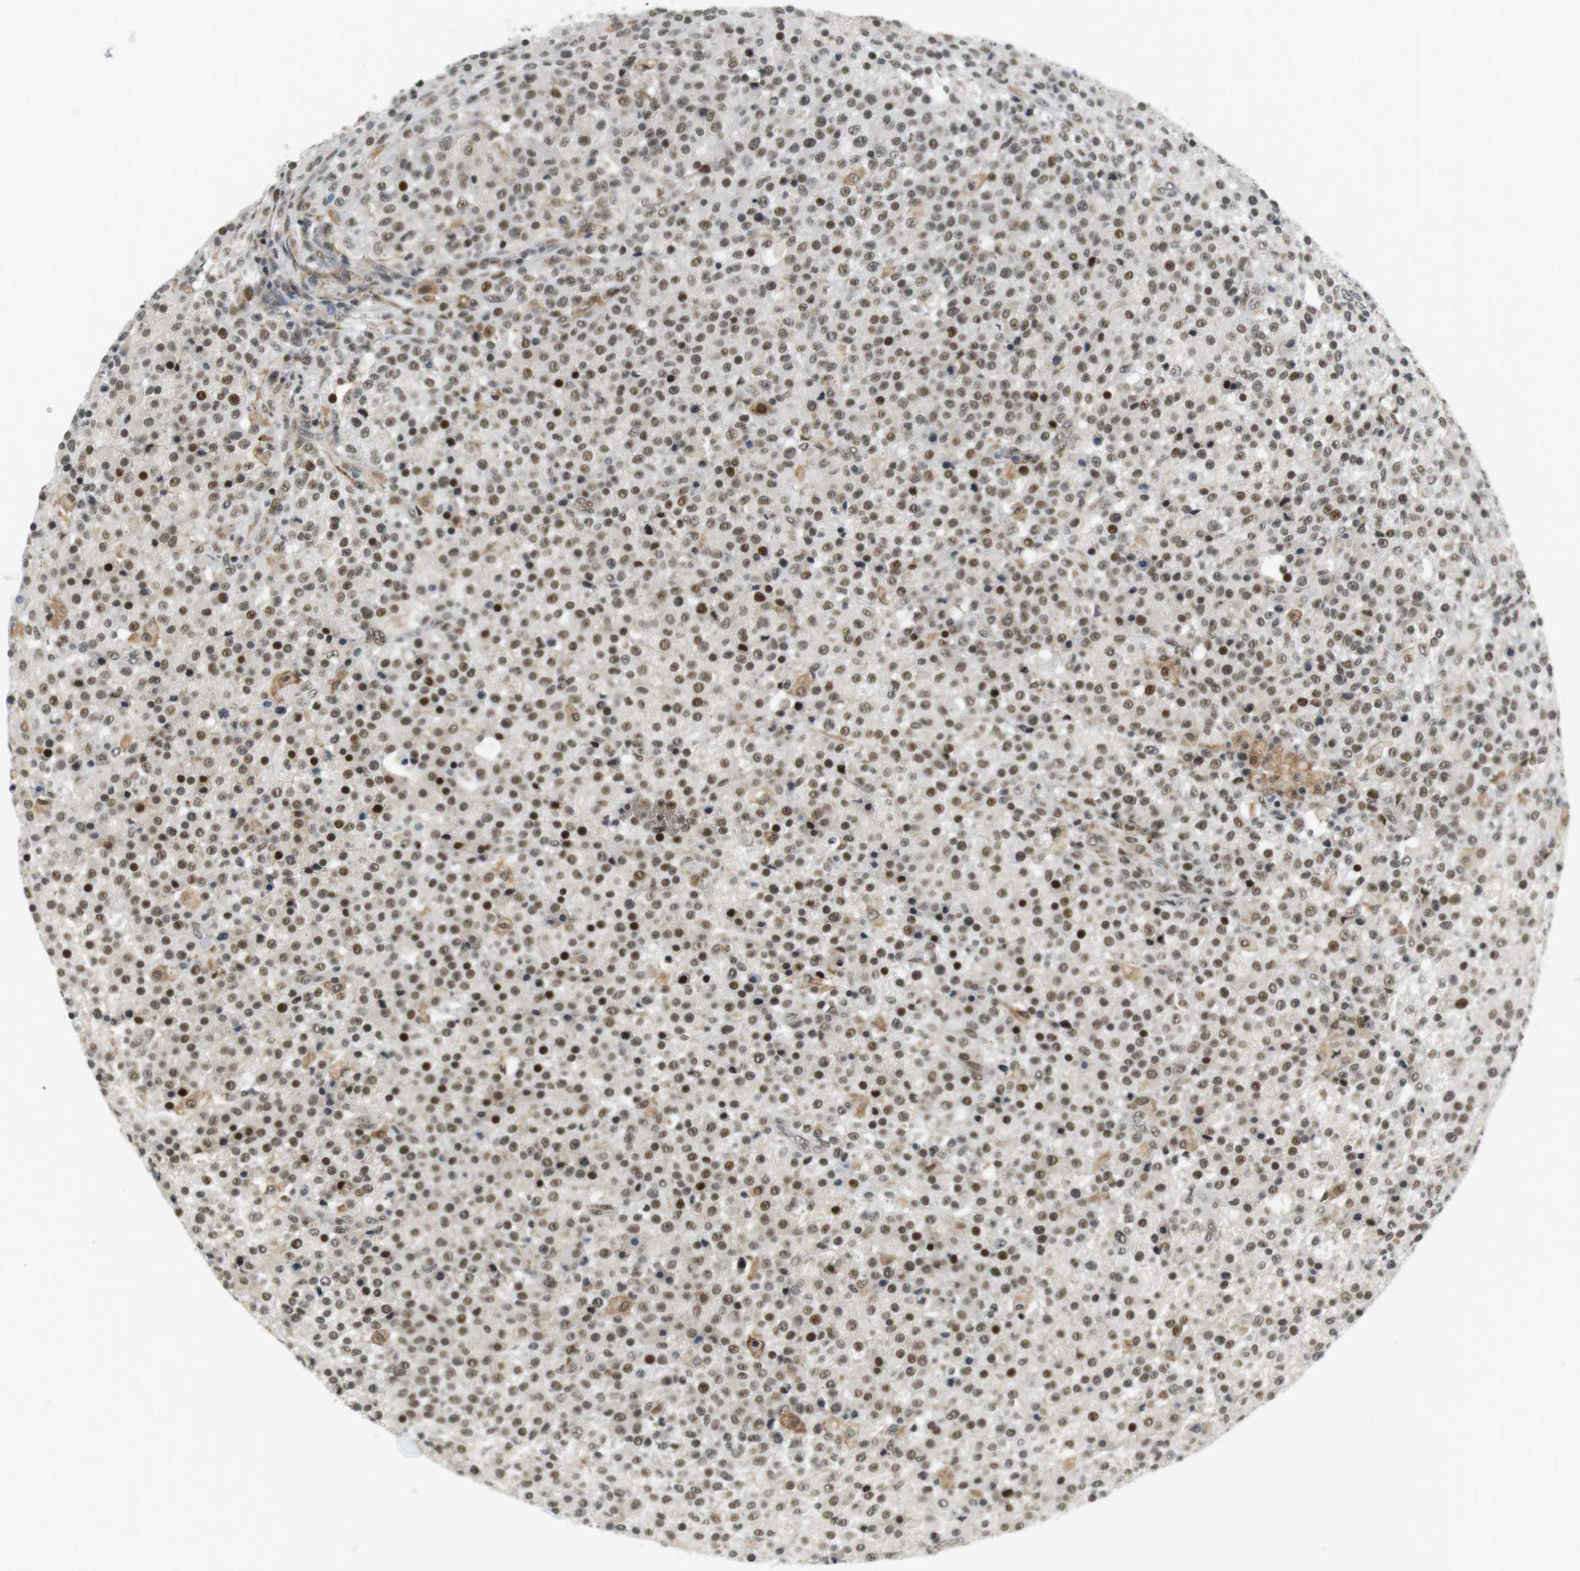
{"staining": {"intensity": "strong", "quantity": ">75%", "location": "nuclear"}, "tissue": "testis cancer", "cell_type": "Tumor cells", "image_type": "cancer", "snomed": [{"axis": "morphology", "description": "Seminoma, NOS"}, {"axis": "topography", "description": "Testis"}], "caption": "Immunohistochemical staining of seminoma (testis) reveals high levels of strong nuclear protein expression in about >75% of tumor cells. (Brightfield microscopy of DAB IHC at high magnification).", "gene": "RNF38", "patient": {"sex": "male", "age": 59}}